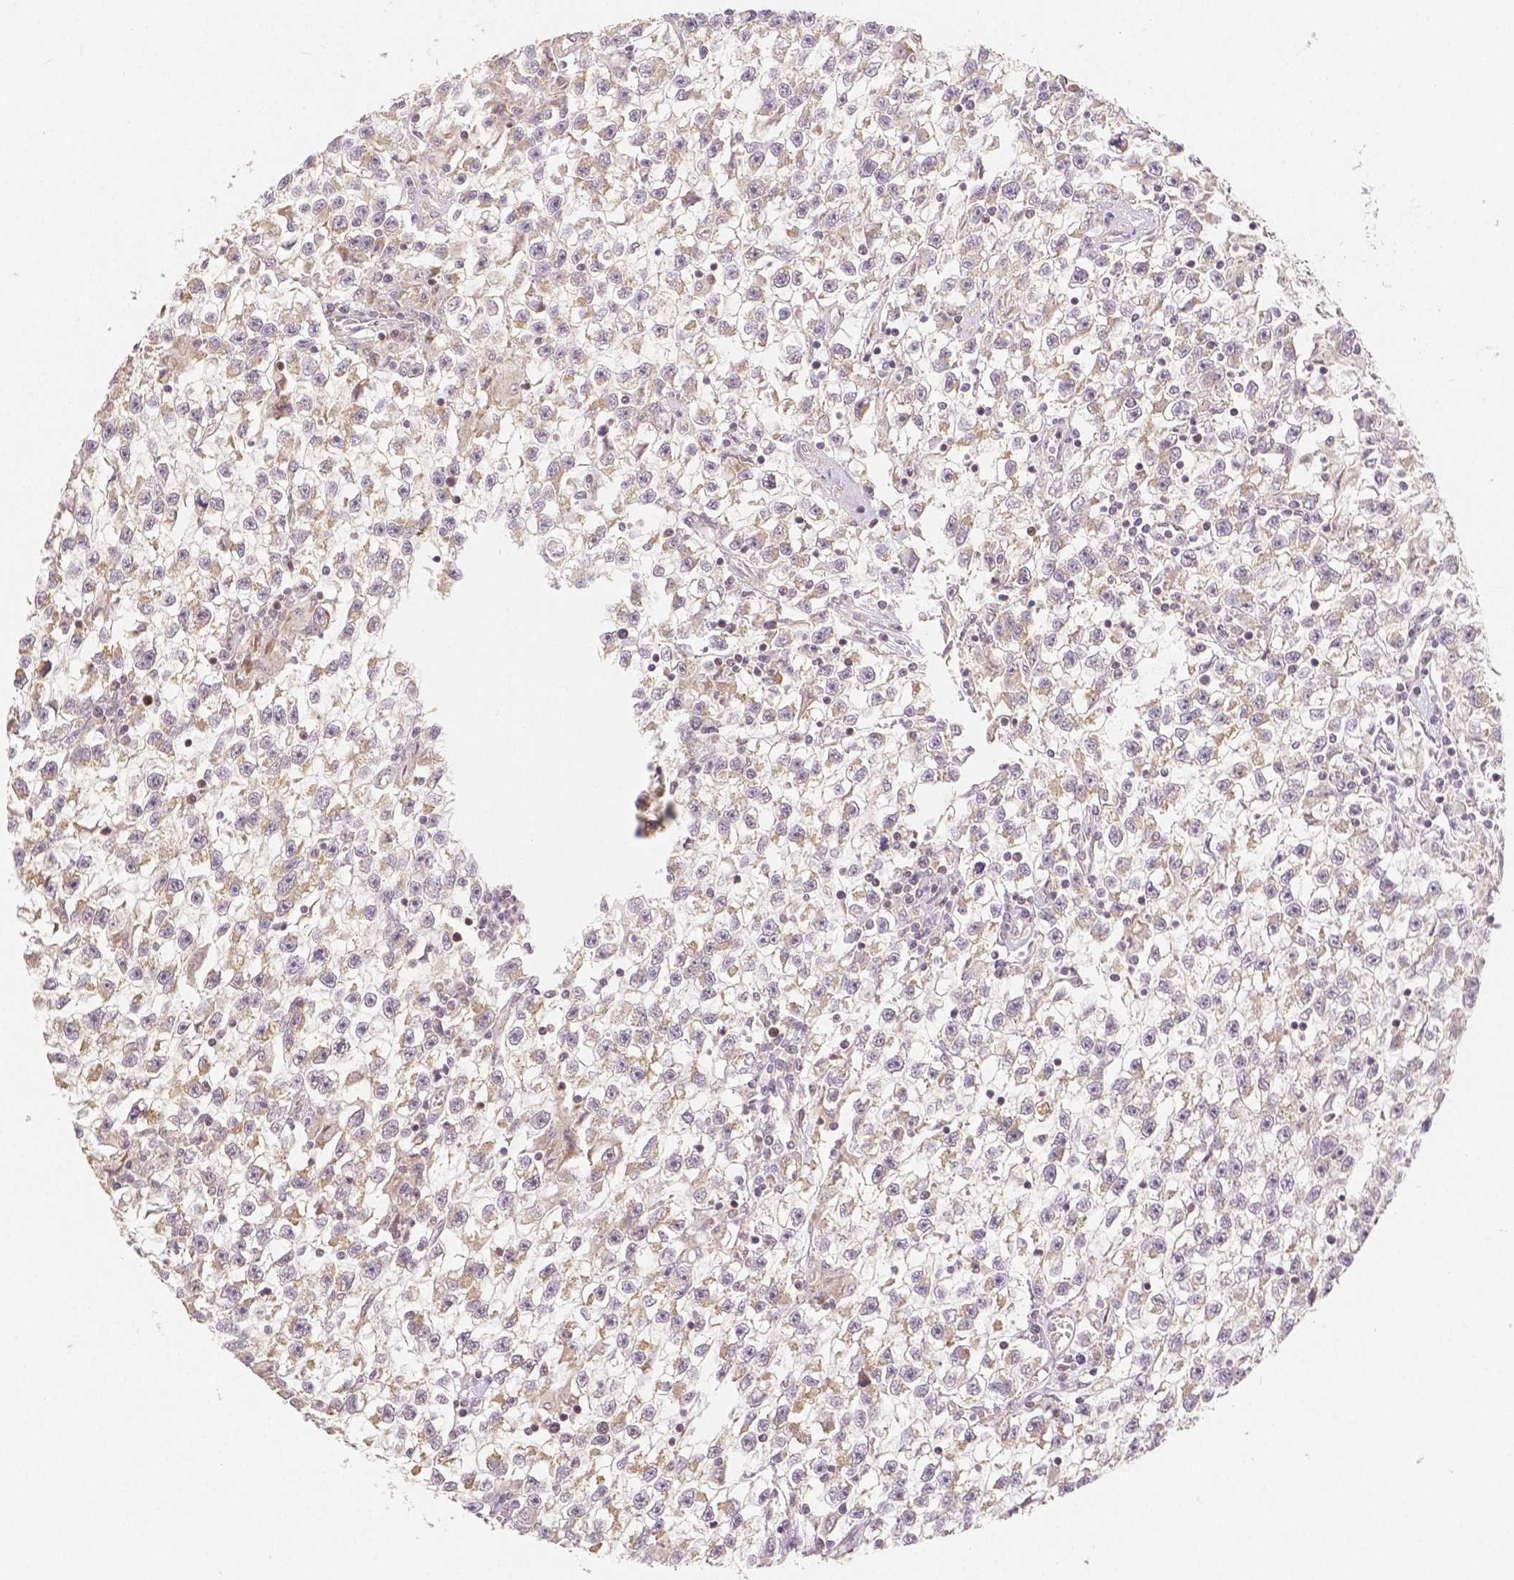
{"staining": {"intensity": "weak", "quantity": "<25%", "location": "cytoplasmic/membranous"}, "tissue": "testis cancer", "cell_type": "Tumor cells", "image_type": "cancer", "snomed": [{"axis": "morphology", "description": "Seminoma, NOS"}, {"axis": "topography", "description": "Testis"}], "caption": "High power microscopy histopathology image of an IHC photomicrograph of testis cancer, revealing no significant positivity in tumor cells. (Stains: DAB (3,3'-diaminobenzidine) immunohistochemistry with hematoxylin counter stain, Microscopy: brightfield microscopy at high magnification).", "gene": "RHOT1", "patient": {"sex": "male", "age": 31}}